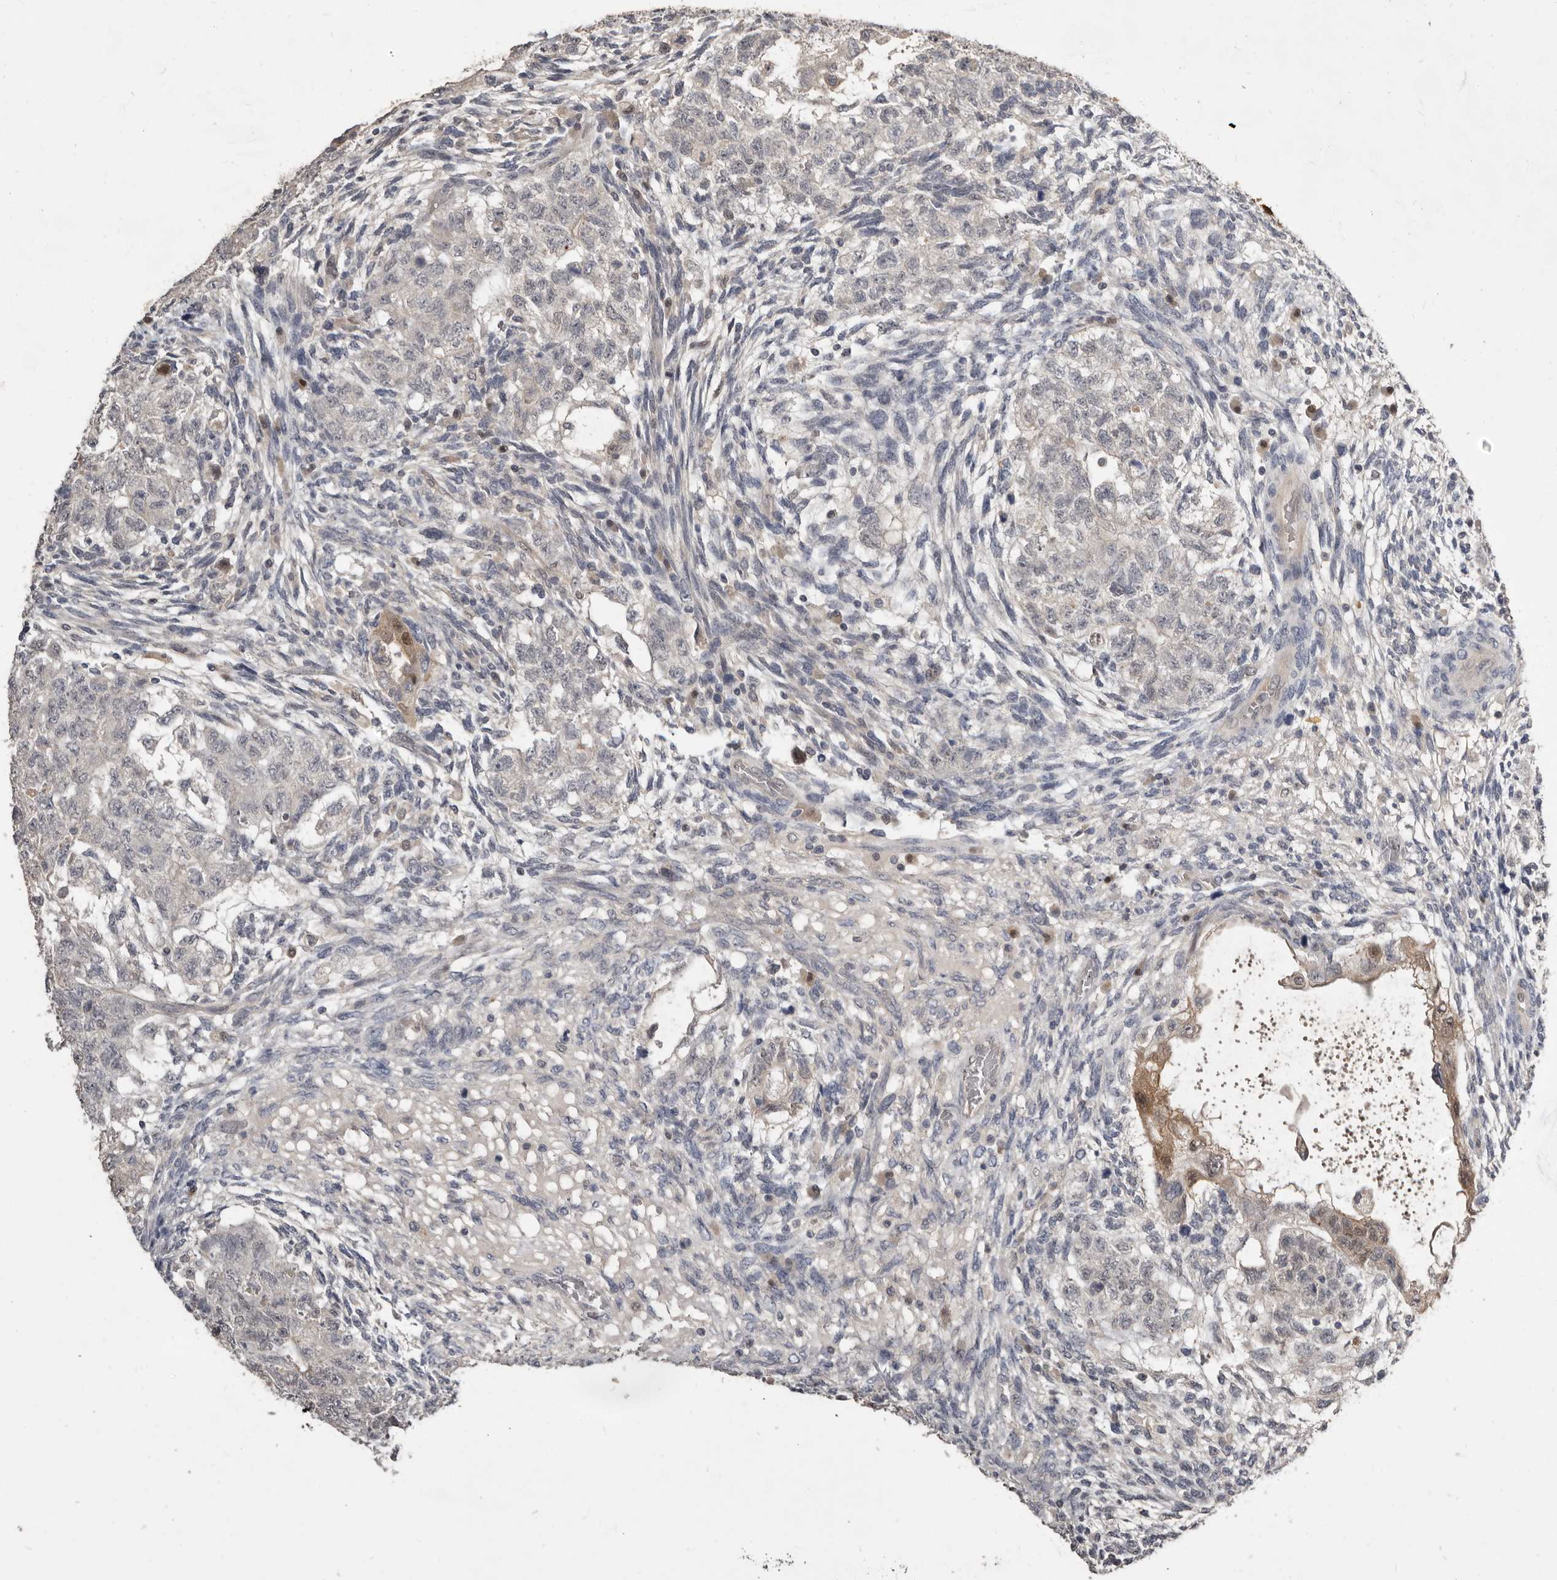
{"staining": {"intensity": "negative", "quantity": "none", "location": "none"}, "tissue": "testis cancer", "cell_type": "Tumor cells", "image_type": "cancer", "snomed": [{"axis": "morphology", "description": "Normal tissue, NOS"}, {"axis": "morphology", "description": "Carcinoma, Embryonal, NOS"}, {"axis": "topography", "description": "Testis"}], "caption": "High power microscopy histopathology image of an immunohistochemistry (IHC) micrograph of embryonal carcinoma (testis), revealing no significant staining in tumor cells.", "gene": "RBKS", "patient": {"sex": "male", "age": 36}}